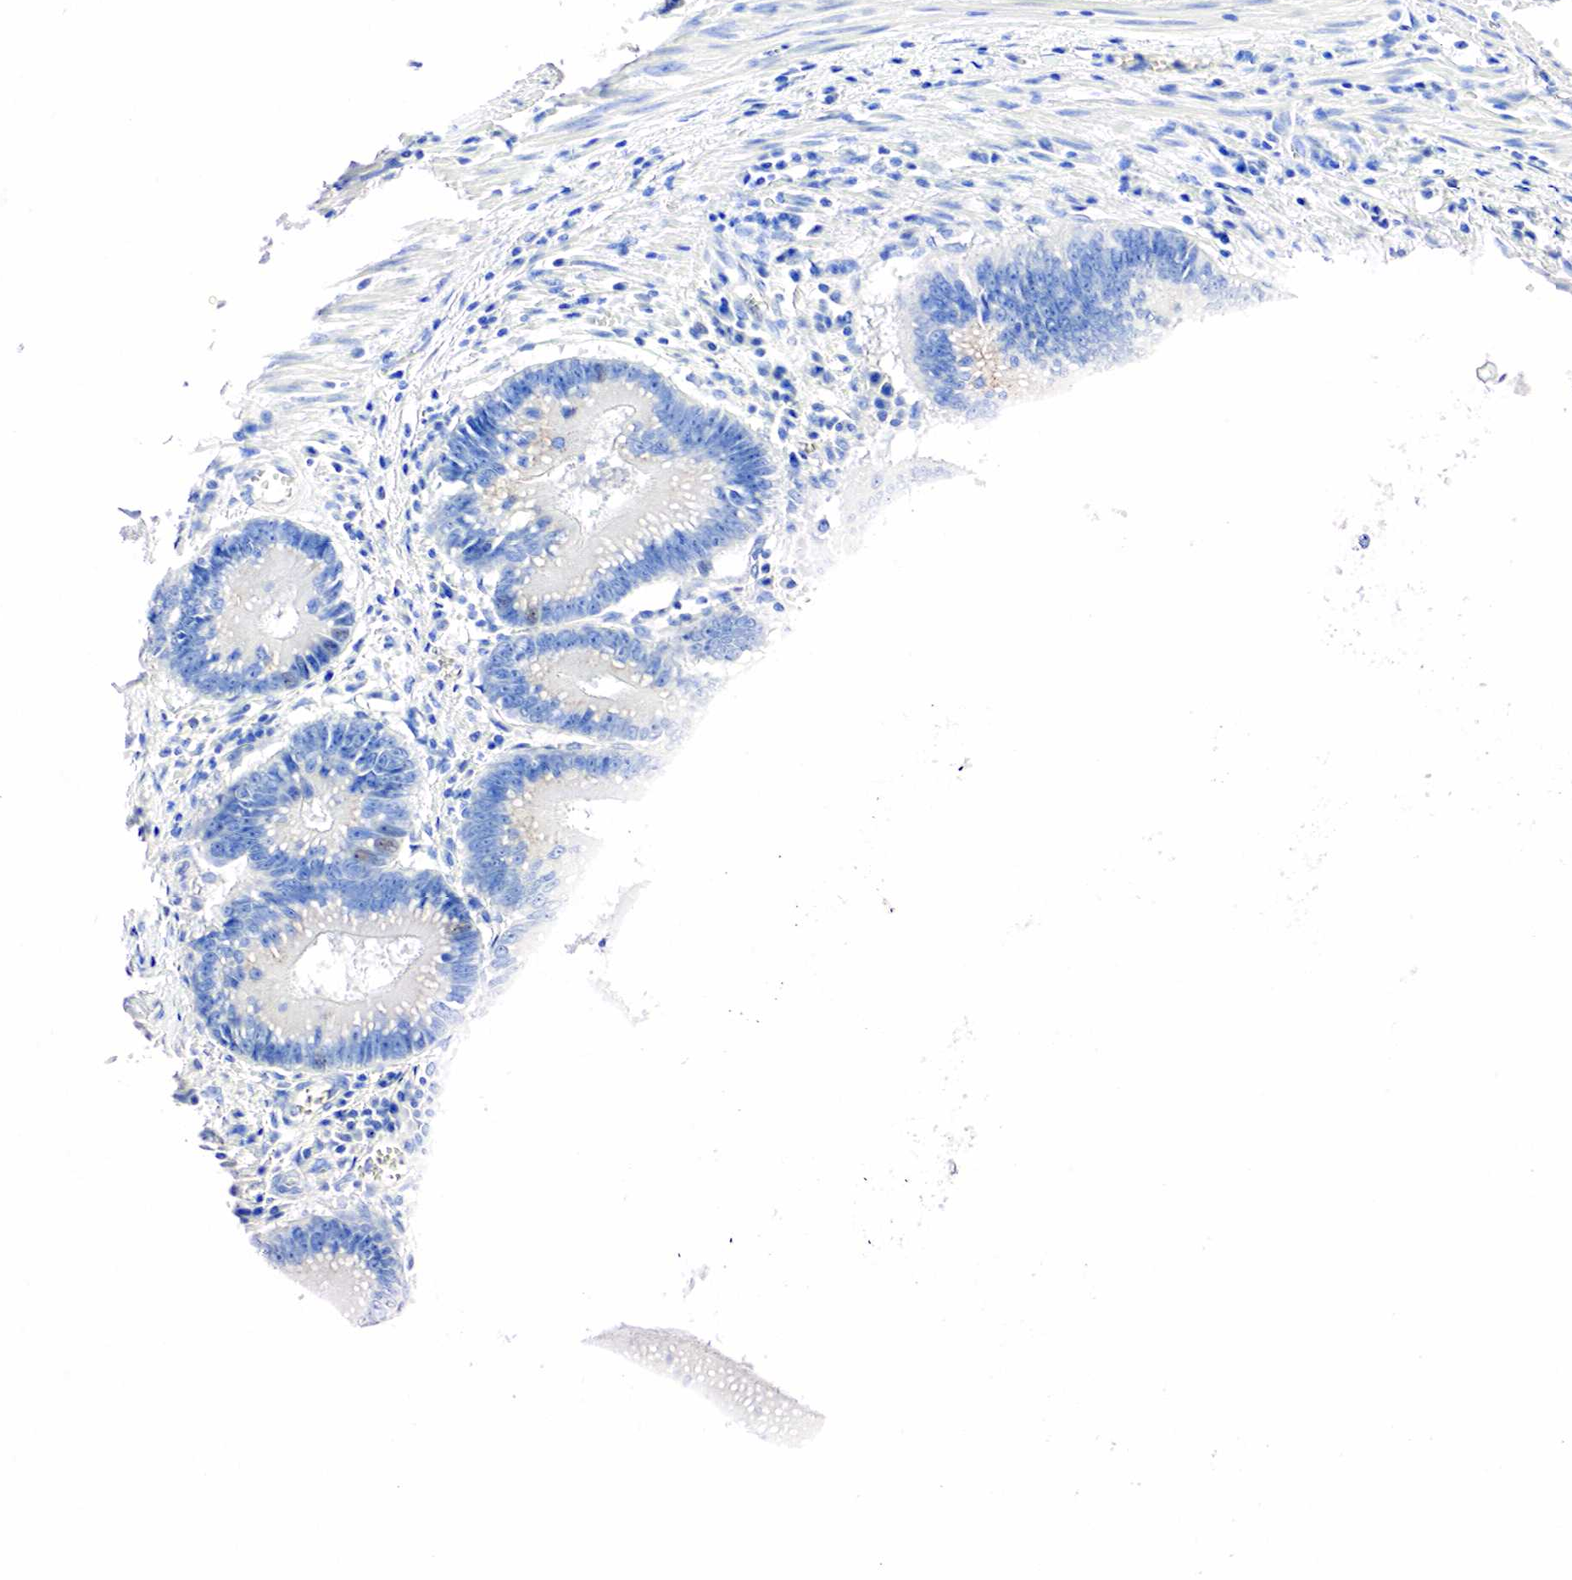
{"staining": {"intensity": "negative", "quantity": "none", "location": "none"}, "tissue": "colorectal cancer", "cell_type": "Tumor cells", "image_type": "cancer", "snomed": [{"axis": "morphology", "description": "Adenocarcinoma, NOS"}, {"axis": "topography", "description": "Rectum"}], "caption": "Immunohistochemistry of human colorectal cancer exhibits no positivity in tumor cells.", "gene": "SST", "patient": {"sex": "female", "age": 81}}